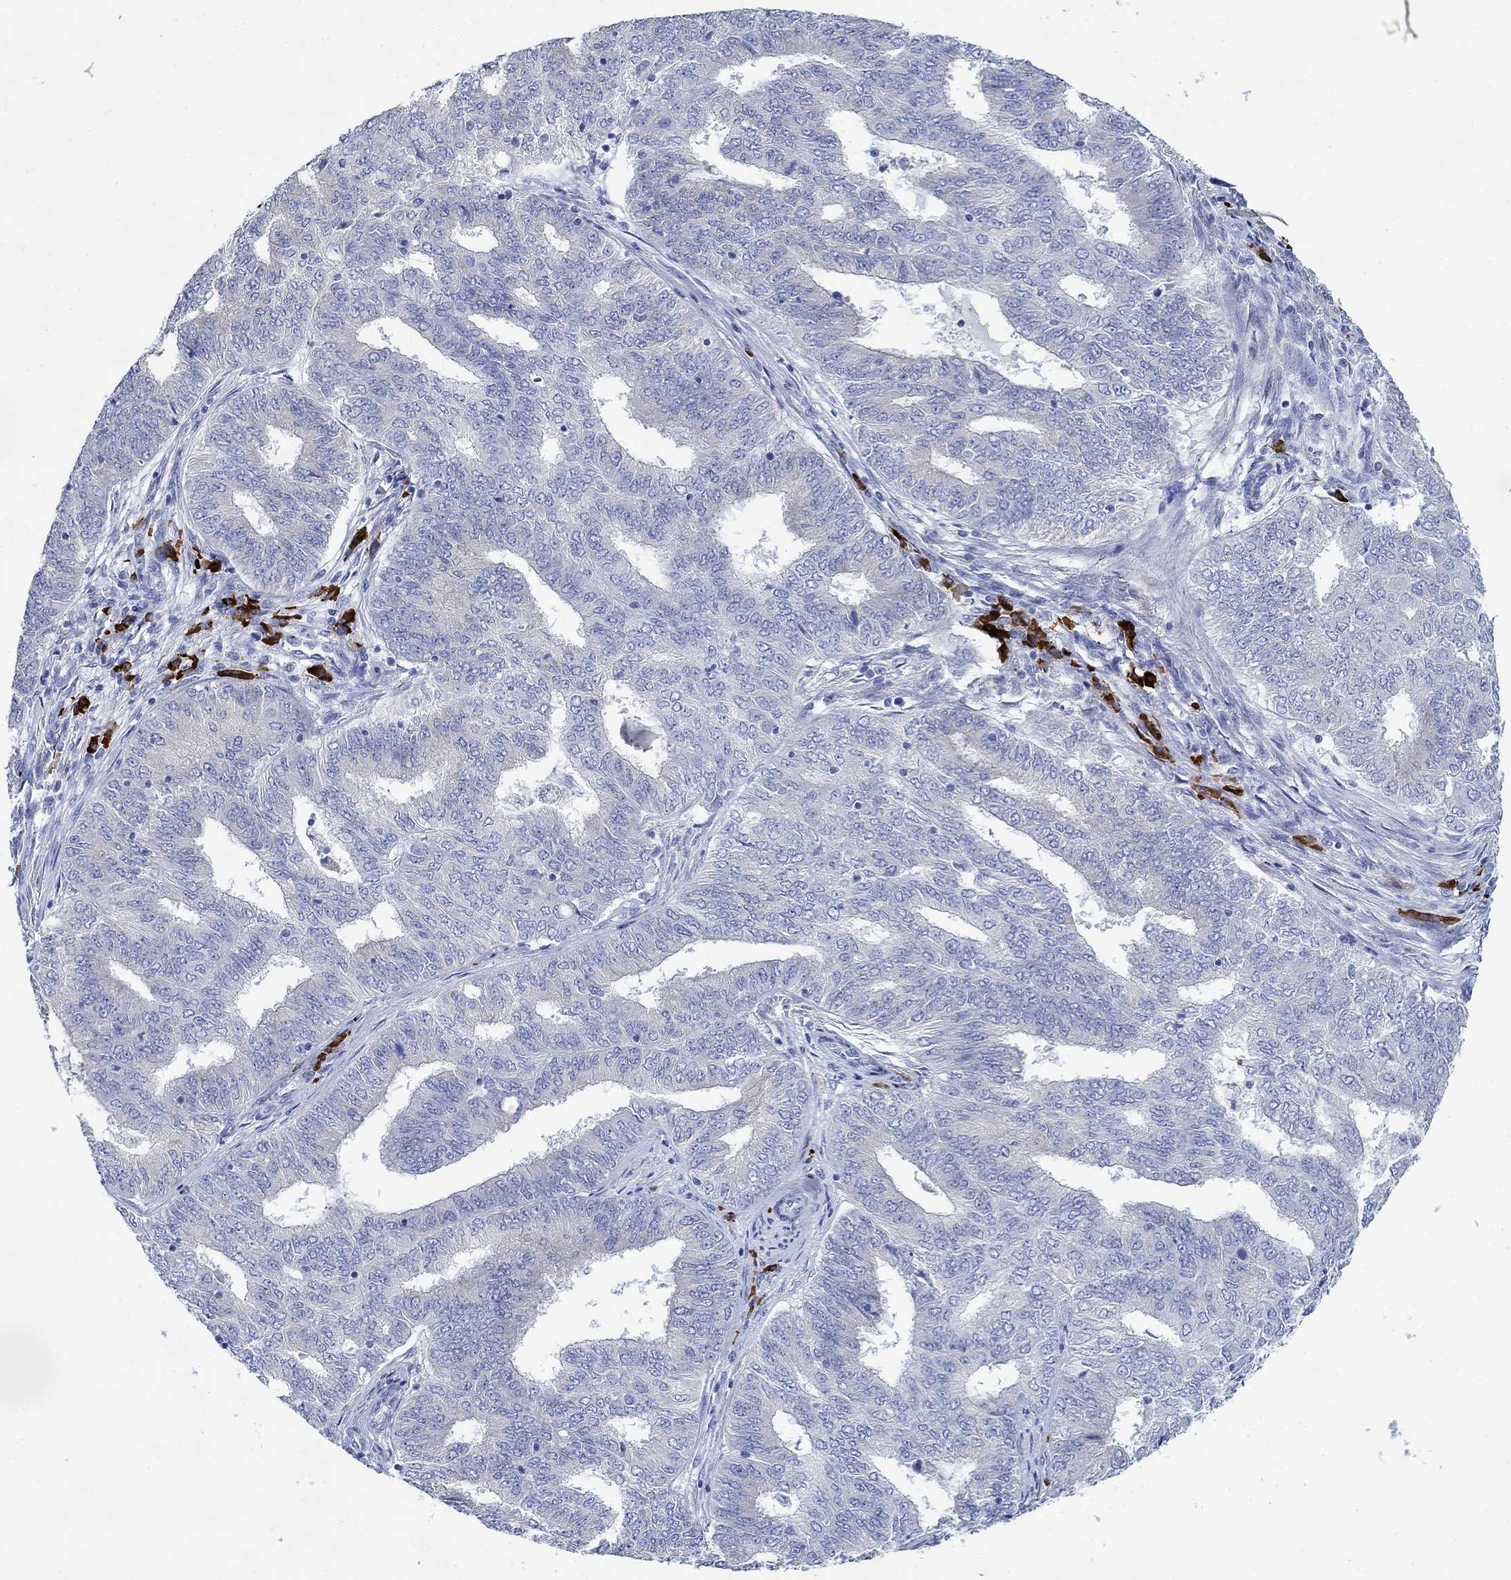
{"staining": {"intensity": "negative", "quantity": "none", "location": "none"}, "tissue": "endometrial cancer", "cell_type": "Tumor cells", "image_type": "cancer", "snomed": [{"axis": "morphology", "description": "Adenocarcinoma, NOS"}, {"axis": "topography", "description": "Endometrium"}], "caption": "Immunohistochemical staining of human endometrial adenocarcinoma displays no significant staining in tumor cells. Nuclei are stained in blue.", "gene": "P2RY6", "patient": {"sex": "female", "age": 62}}